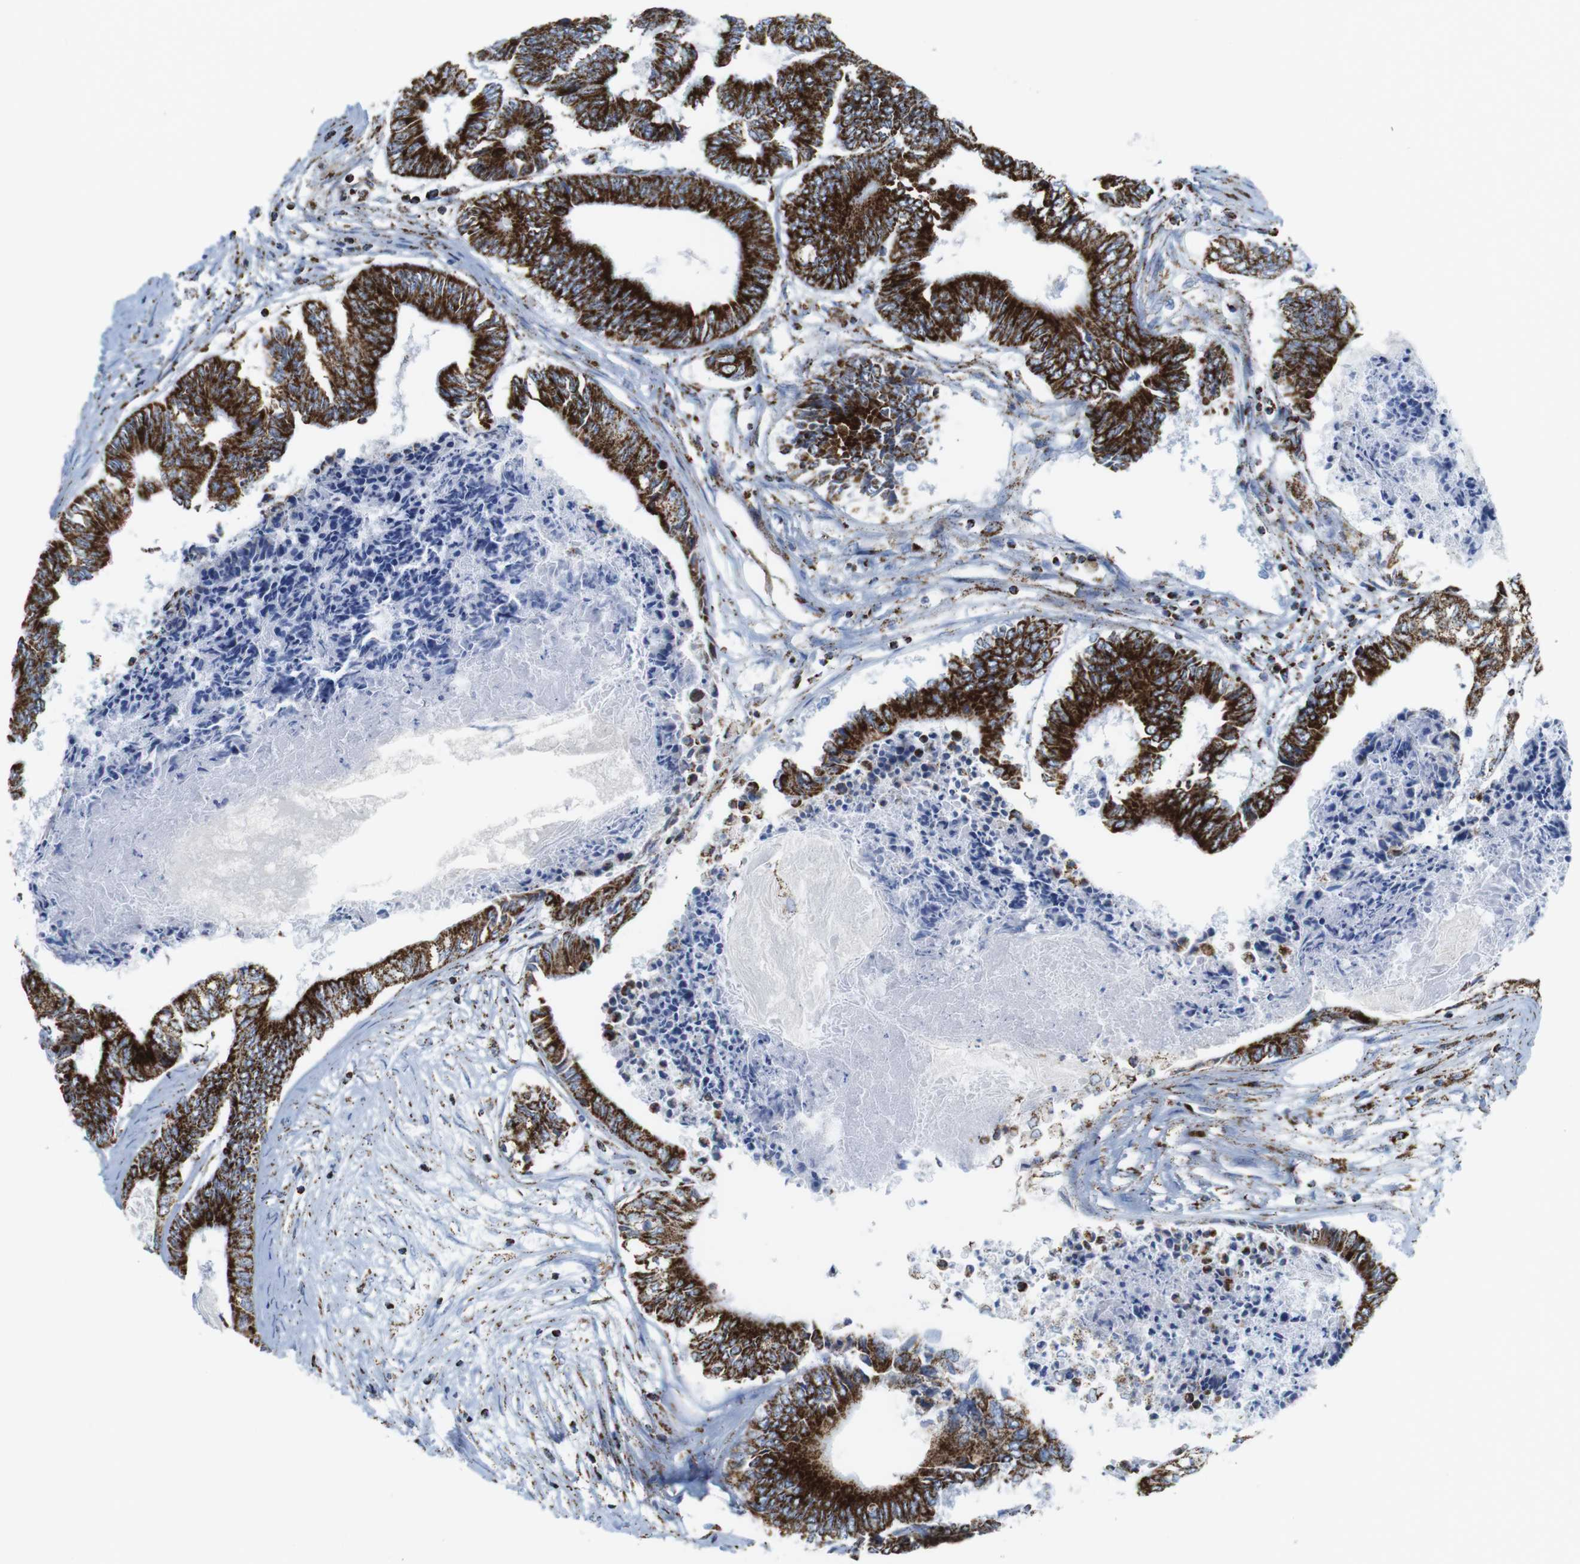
{"staining": {"intensity": "strong", "quantity": ">75%", "location": "cytoplasmic/membranous"}, "tissue": "colorectal cancer", "cell_type": "Tumor cells", "image_type": "cancer", "snomed": [{"axis": "morphology", "description": "Adenocarcinoma, NOS"}, {"axis": "topography", "description": "Rectum"}], "caption": "Approximately >75% of tumor cells in human colorectal adenocarcinoma reveal strong cytoplasmic/membranous protein expression as visualized by brown immunohistochemical staining.", "gene": "ATP5PO", "patient": {"sex": "male", "age": 63}}